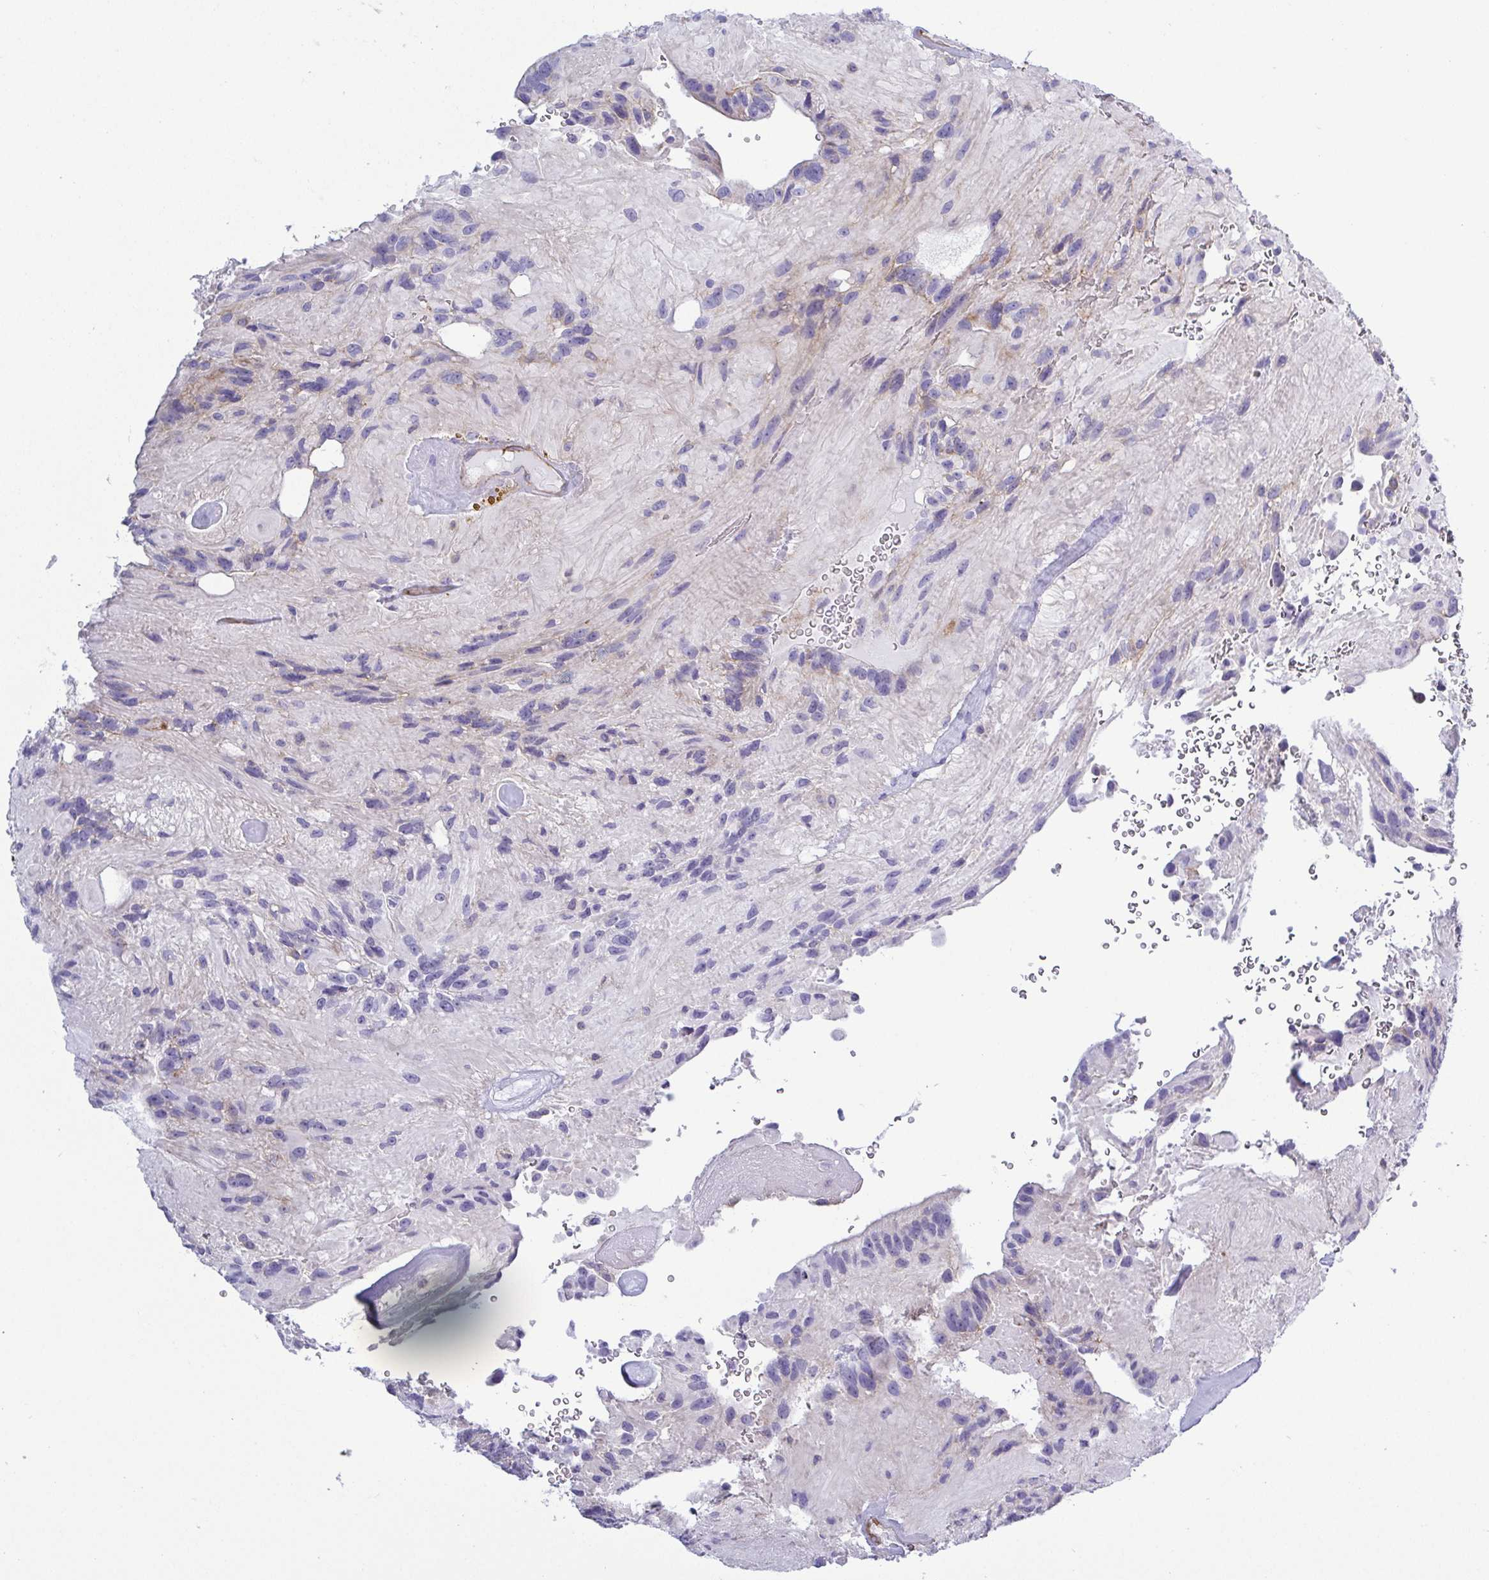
{"staining": {"intensity": "negative", "quantity": "none", "location": "none"}, "tissue": "glioma", "cell_type": "Tumor cells", "image_type": "cancer", "snomed": [{"axis": "morphology", "description": "Glioma, malignant, Low grade"}, {"axis": "topography", "description": "Brain"}], "caption": "Tumor cells show no significant positivity in malignant low-grade glioma.", "gene": "LIMA1", "patient": {"sex": "male", "age": 31}}